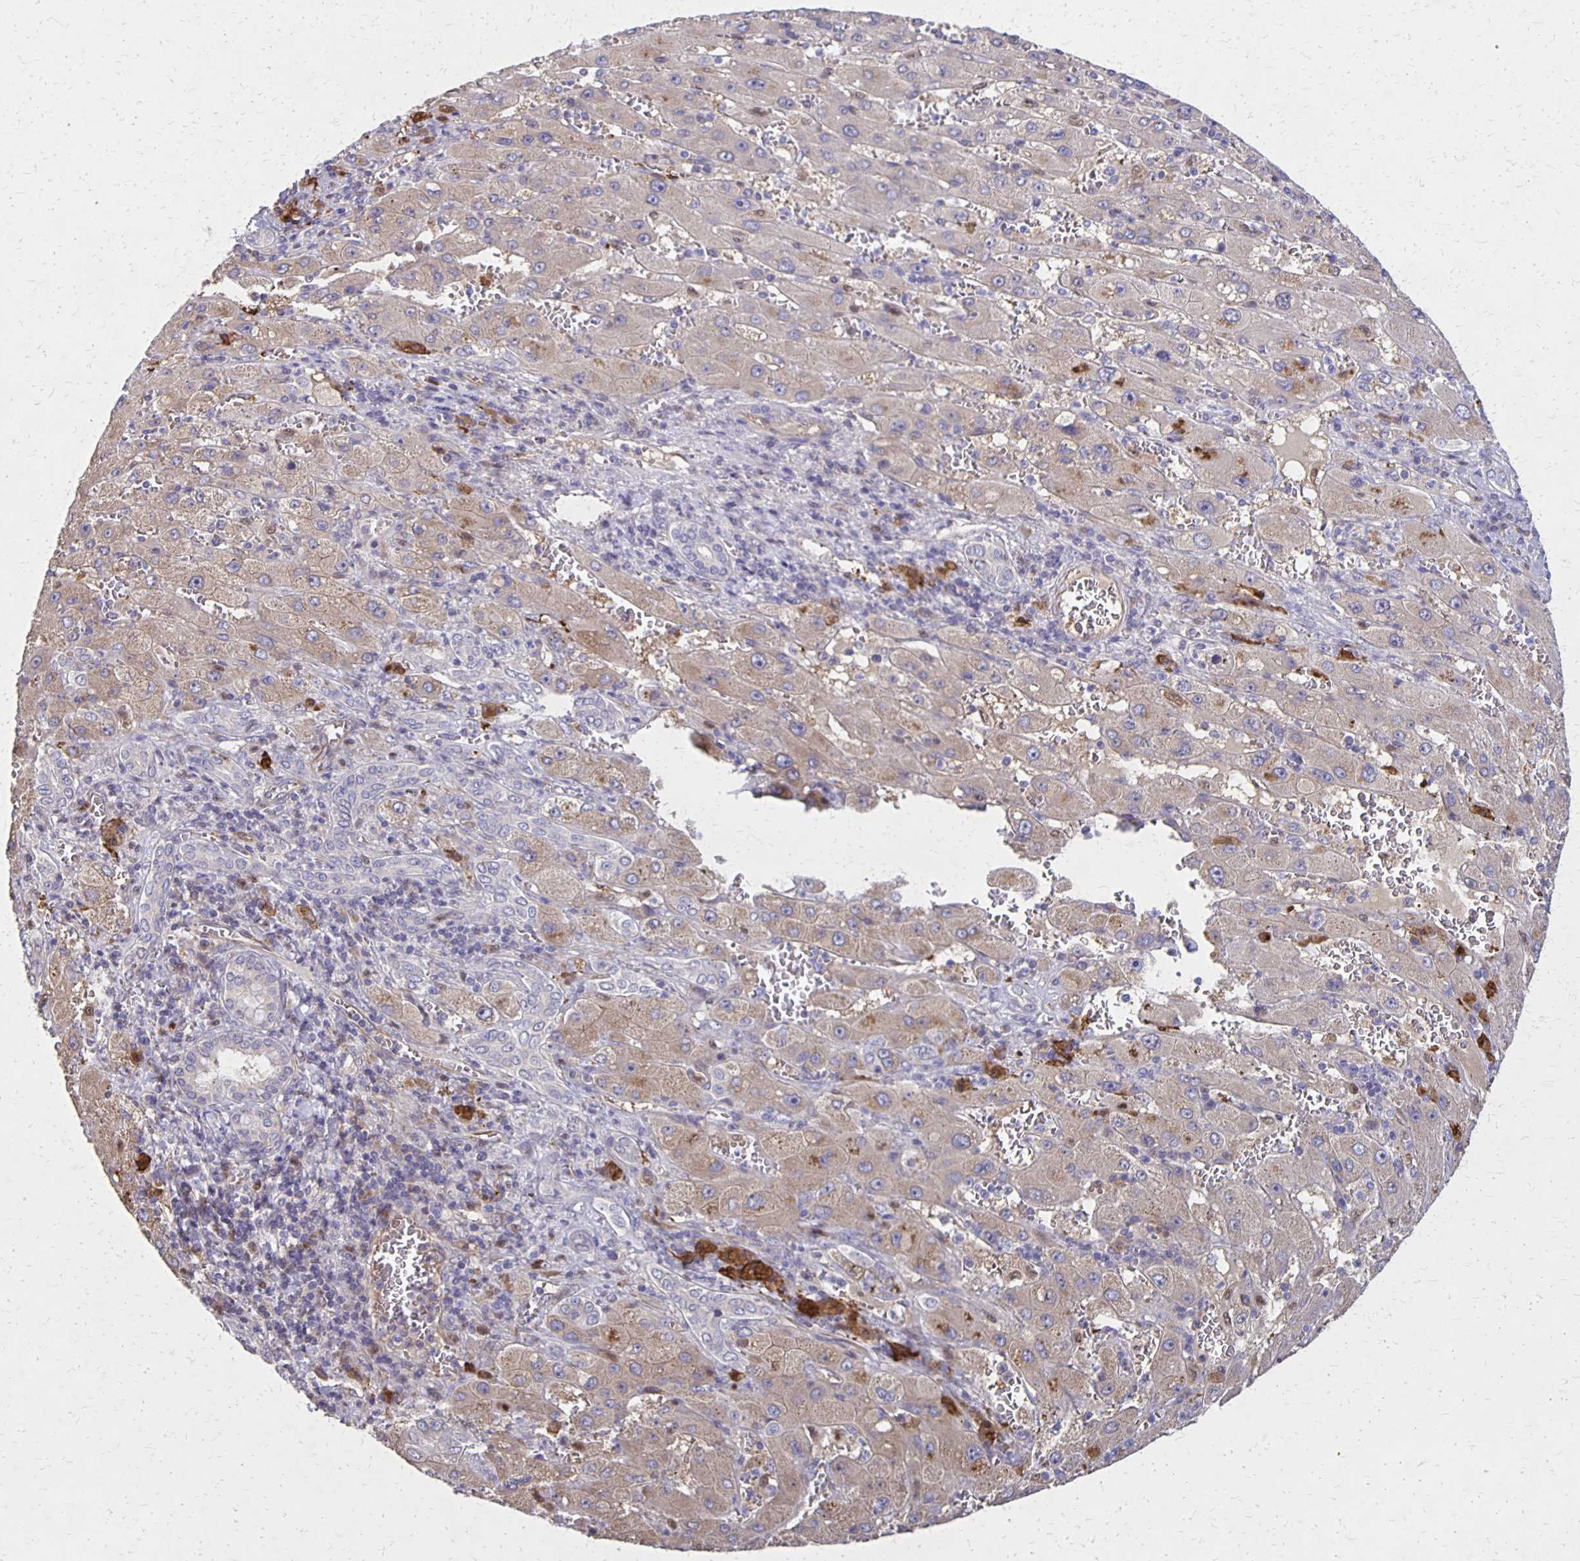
{"staining": {"intensity": "weak", "quantity": "25%-75%", "location": "cytoplasmic/membranous"}, "tissue": "liver cancer", "cell_type": "Tumor cells", "image_type": "cancer", "snomed": [{"axis": "morphology", "description": "Carcinoma, Hepatocellular, NOS"}, {"axis": "topography", "description": "Liver"}], "caption": "A low amount of weak cytoplasmic/membranous positivity is identified in about 25%-75% of tumor cells in liver cancer (hepatocellular carcinoma) tissue.", "gene": "NOG", "patient": {"sex": "female", "age": 73}}